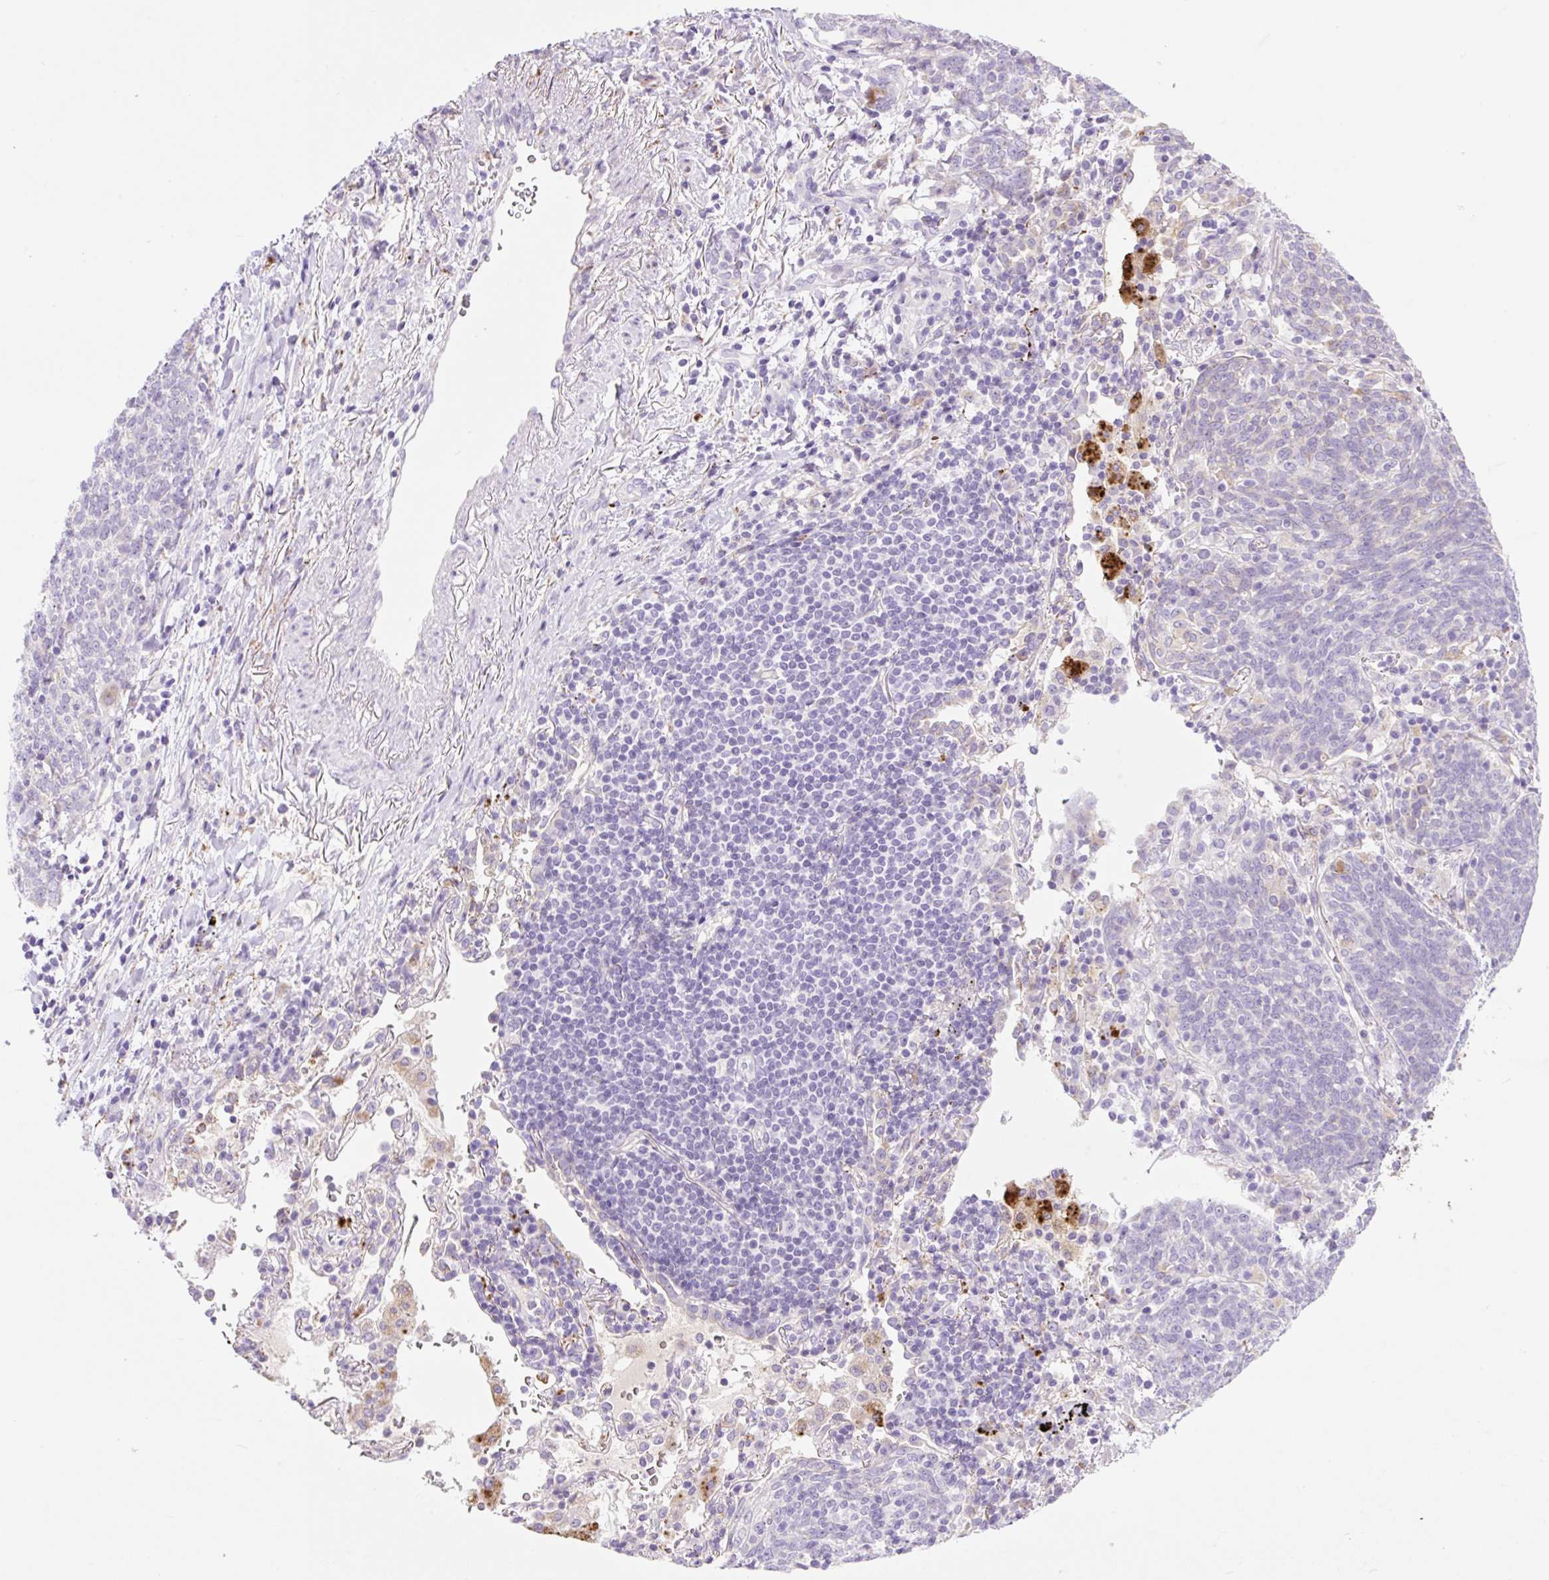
{"staining": {"intensity": "negative", "quantity": "none", "location": "none"}, "tissue": "lung cancer", "cell_type": "Tumor cells", "image_type": "cancer", "snomed": [{"axis": "morphology", "description": "Squamous cell carcinoma, NOS"}, {"axis": "topography", "description": "Lung"}], "caption": "An image of squamous cell carcinoma (lung) stained for a protein exhibits no brown staining in tumor cells.", "gene": "HEXA", "patient": {"sex": "female", "age": 72}}